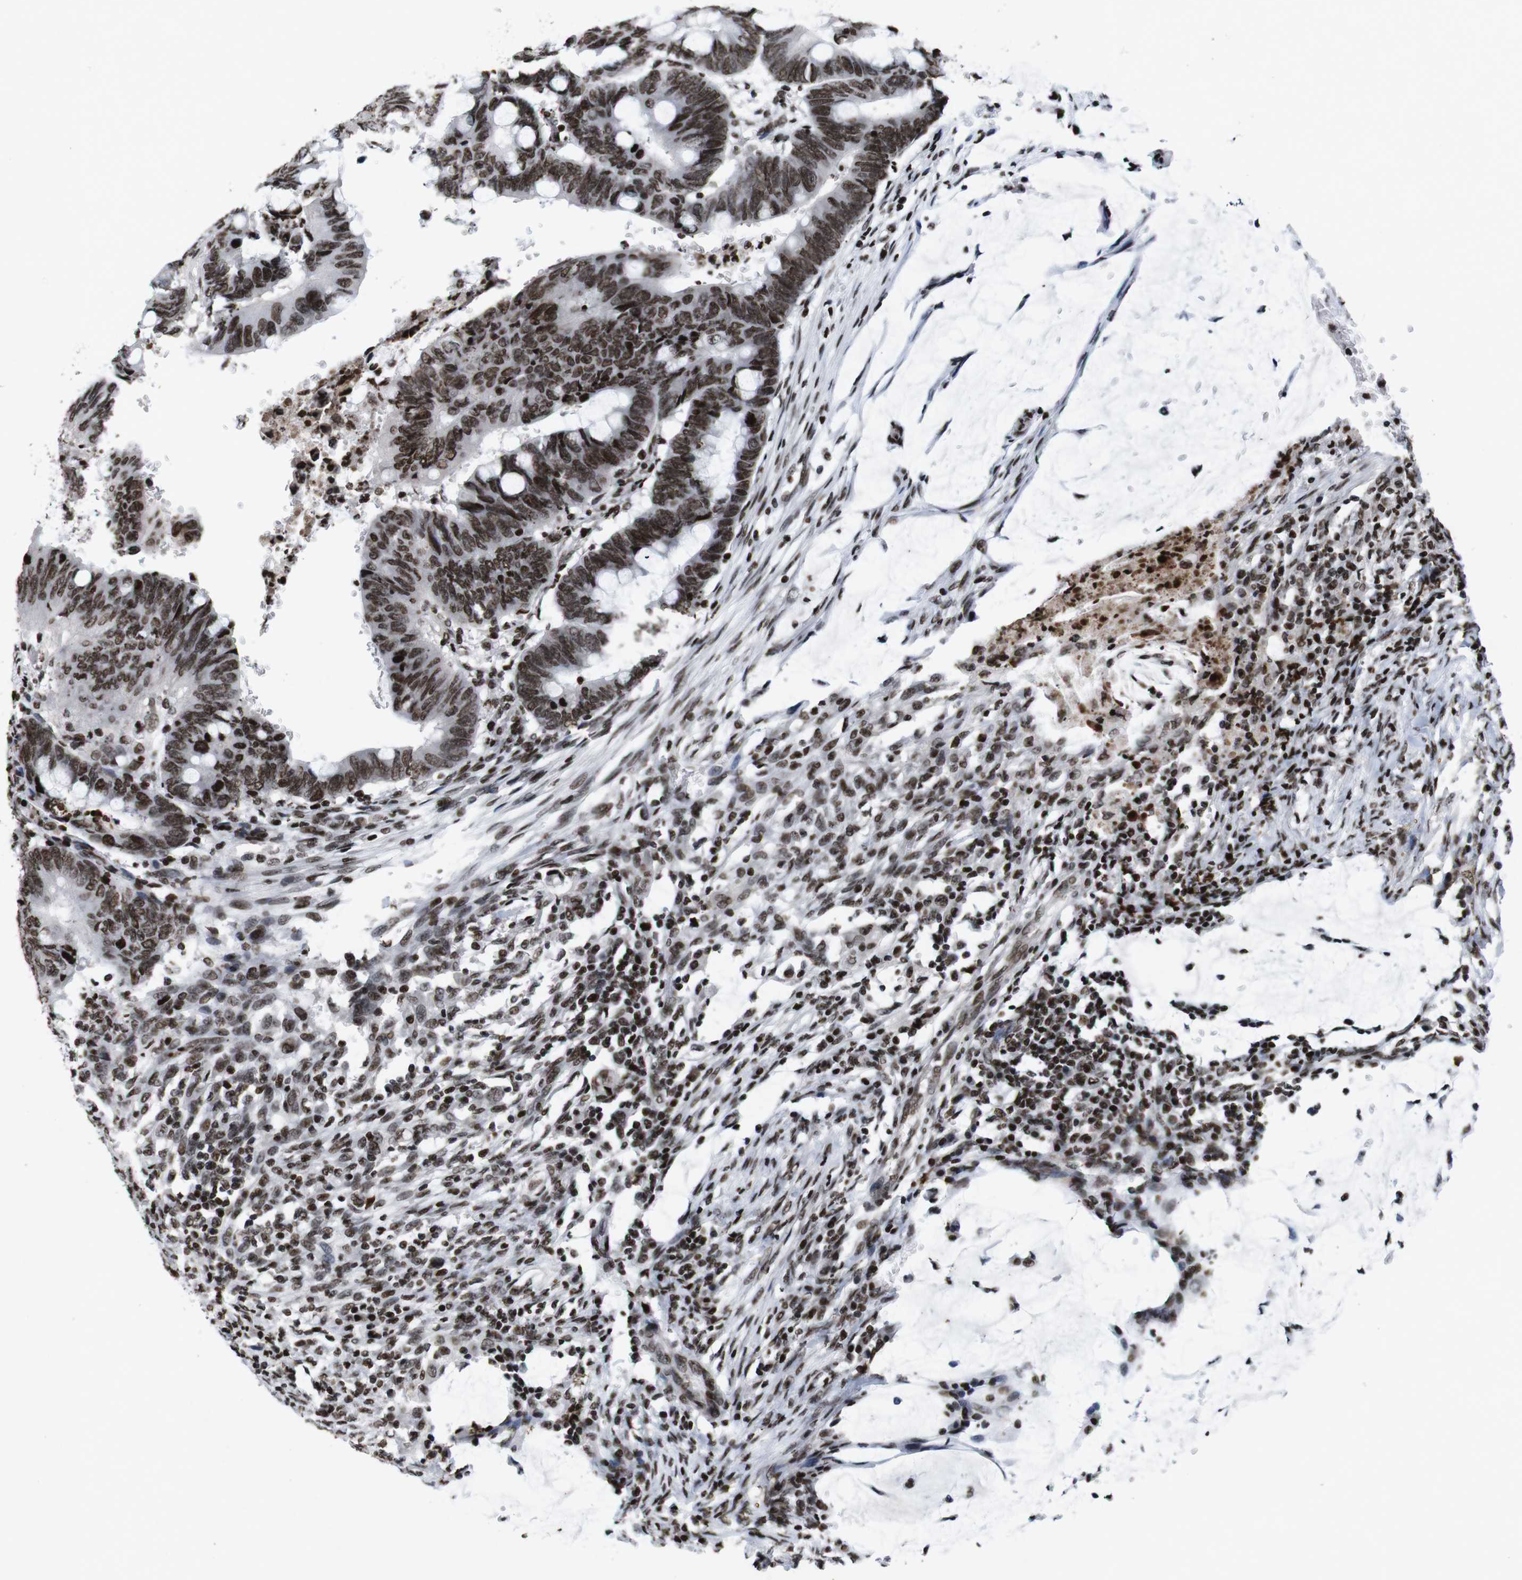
{"staining": {"intensity": "moderate", "quantity": ">75%", "location": "nuclear"}, "tissue": "colorectal cancer", "cell_type": "Tumor cells", "image_type": "cancer", "snomed": [{"axis": "morphology", "description": "Normal tissue, NOS"}, {"axis": "morphology", "description": "Adenocarcinoma, NOS"}, {"axis": "topography", "description": "Rectum"}, {"axis": "topography", "description": "Peripheral nerve tissue"}], "caption": "Moderate nuclear expression for a protein is identified in approximately >75% of tumor cells of colorectal cancer using immunohistochemistry (IHC).", "gene": "MAGEH1", "patient": {"sex": "male", "age": 92}}